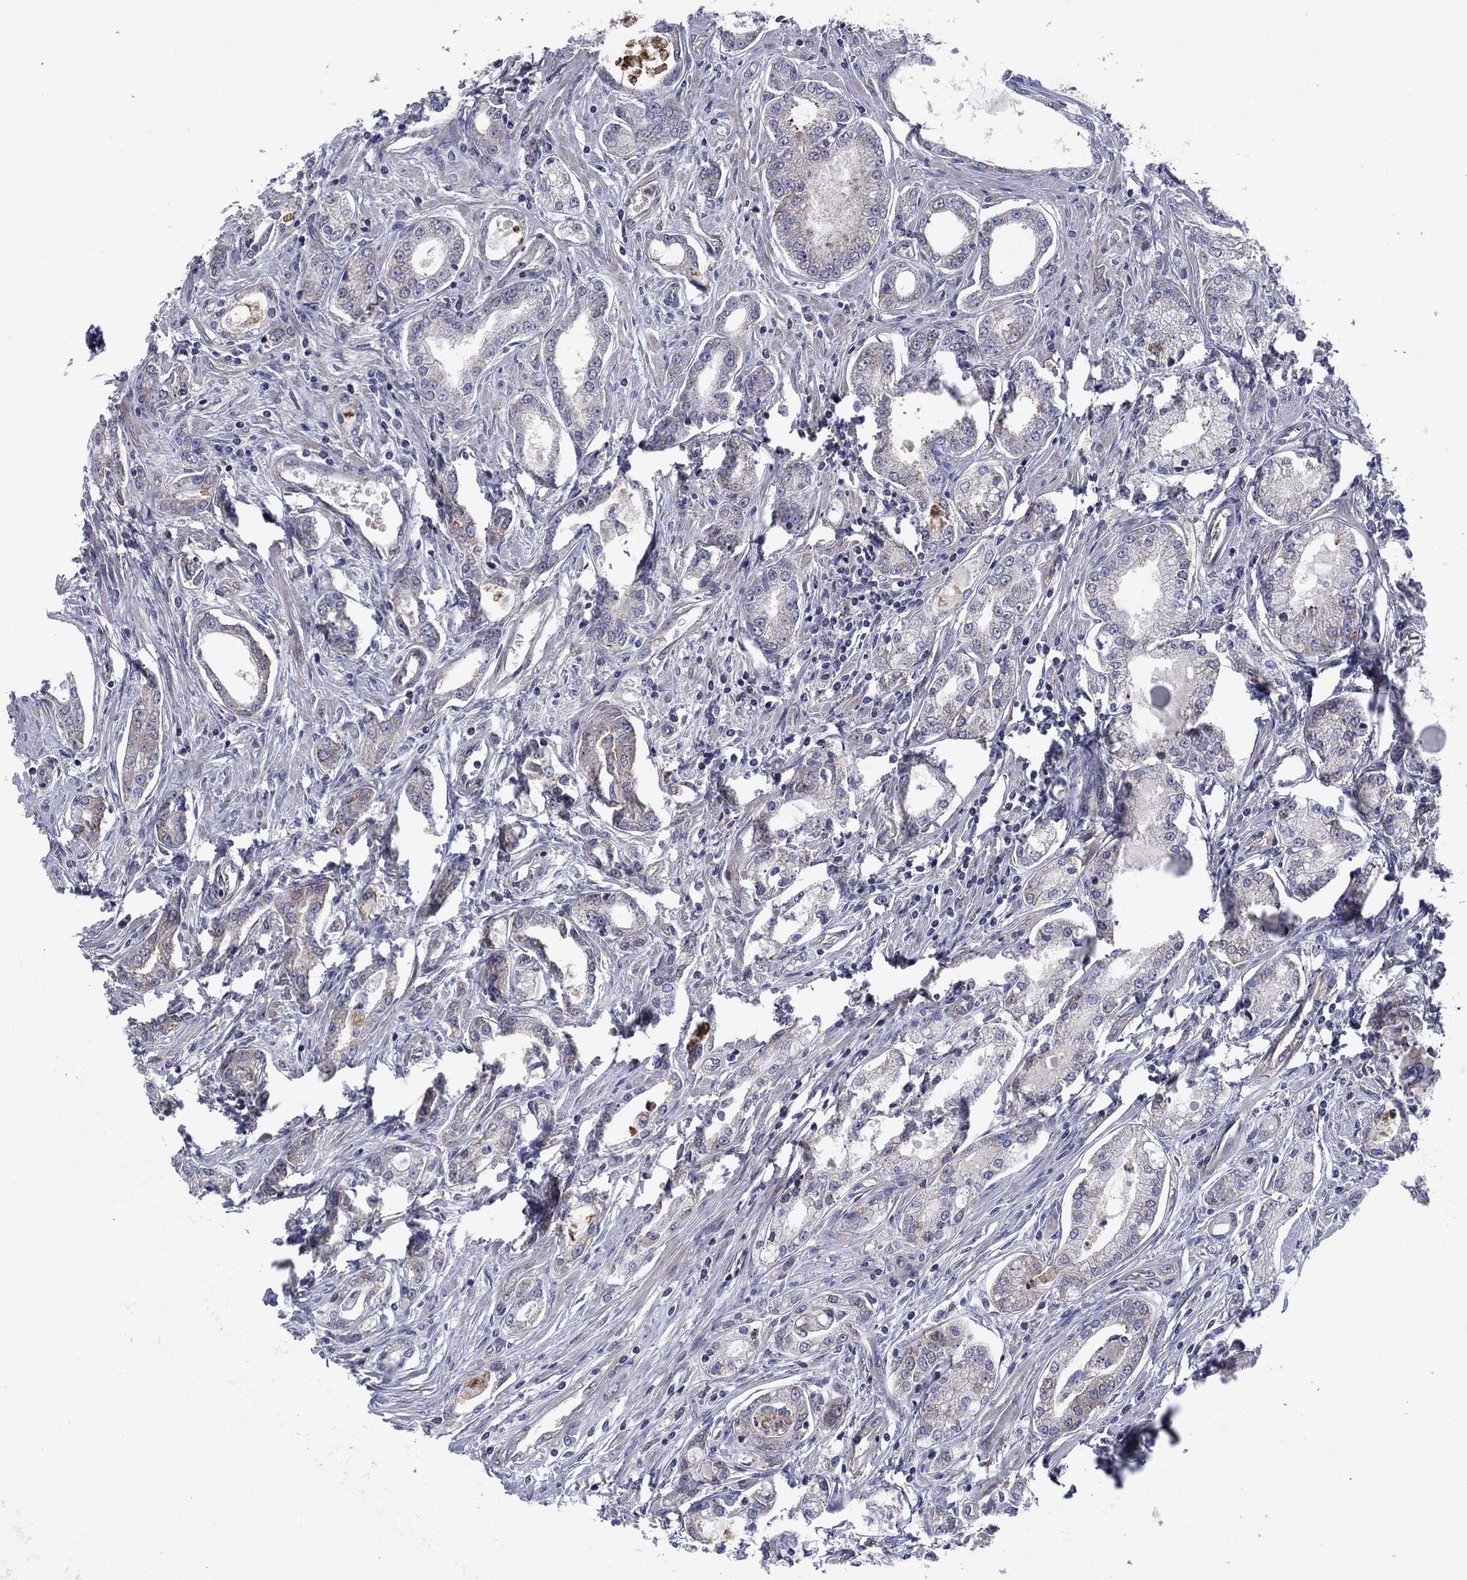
{"staining": {"intensity": "negative", "quantity": "none", "location": "none"}, "tissue": "prostate cancer", "cell_type": "Tumor cells", "image_type": "cancer", "snomed": [{"axis": "morphology", "description": "Adenocarcinoma, NOS"}, {"axis": "morphology", "description": "Adenocarcinoma, High grade"}, {"axis": "topography", "description": "Prostate"}], "caption": "Immunohistochemistry of high-grade adenocarcinoma (prostate) exhibits no staining in tumor cells.", "gene": "GPR155", "patient": {"sex": "male", "age": 70}}